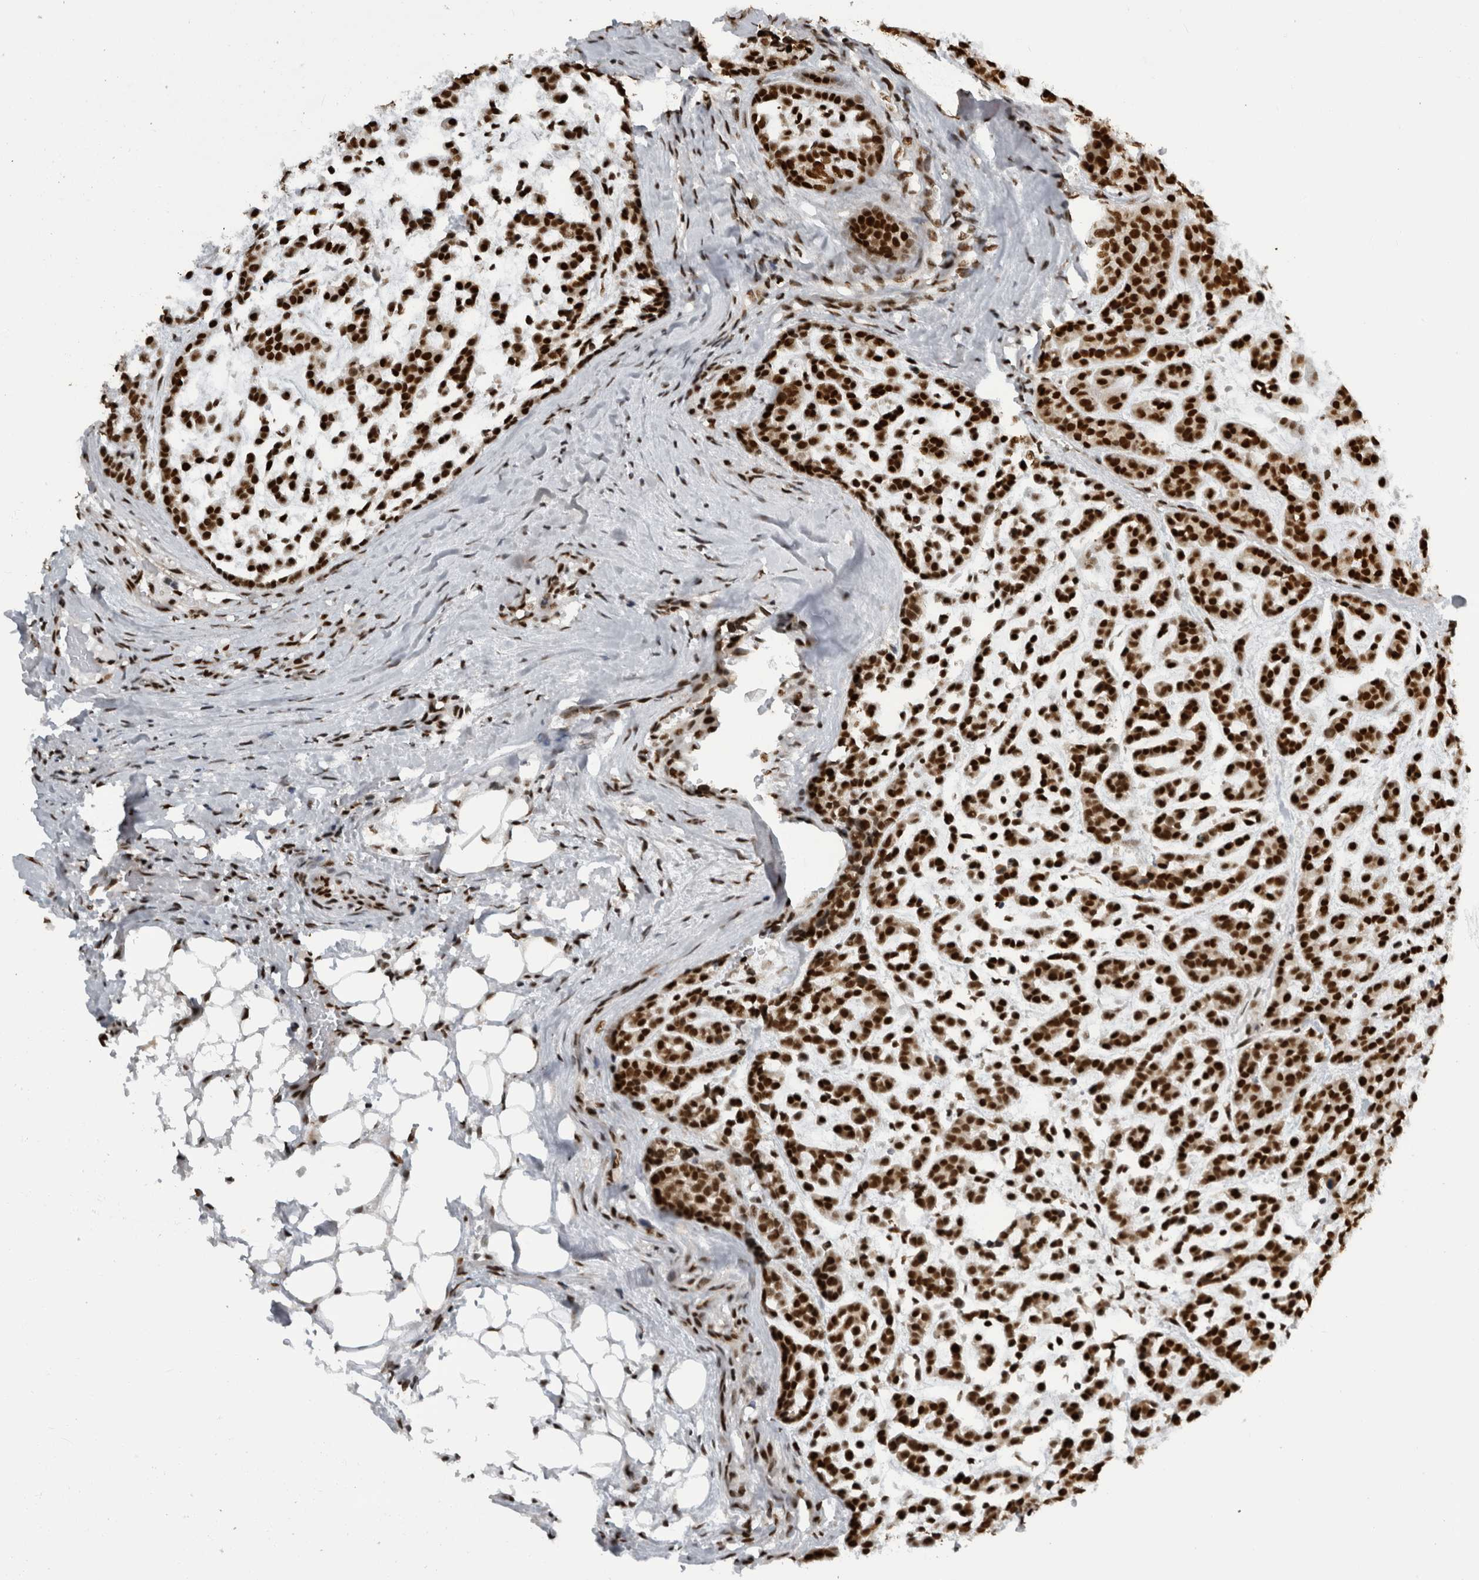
{"staining": {"intensity": "strong", "quantity": ">75%", "location": "nuclear"}, "tissue": "head and neck cancer", "cell_type": "Tumor cells", "image_type": "cancer", "snomed": [{"axis": "morphology", "description": "Adenocarcinoma, NOS"}, {"axis": "morphology", "description": "Adenoma, NOS"}, {"axis": "topography", "description": "Head-Neck"}], "caption": "DAB immunohistochemical staining of head and neck adenocarcinoma reveals strong nuclear protein staining in about >75% of tumor cells.", "gene": "ZSCAN2", "patient": {"sex": "female", "age": 55}}